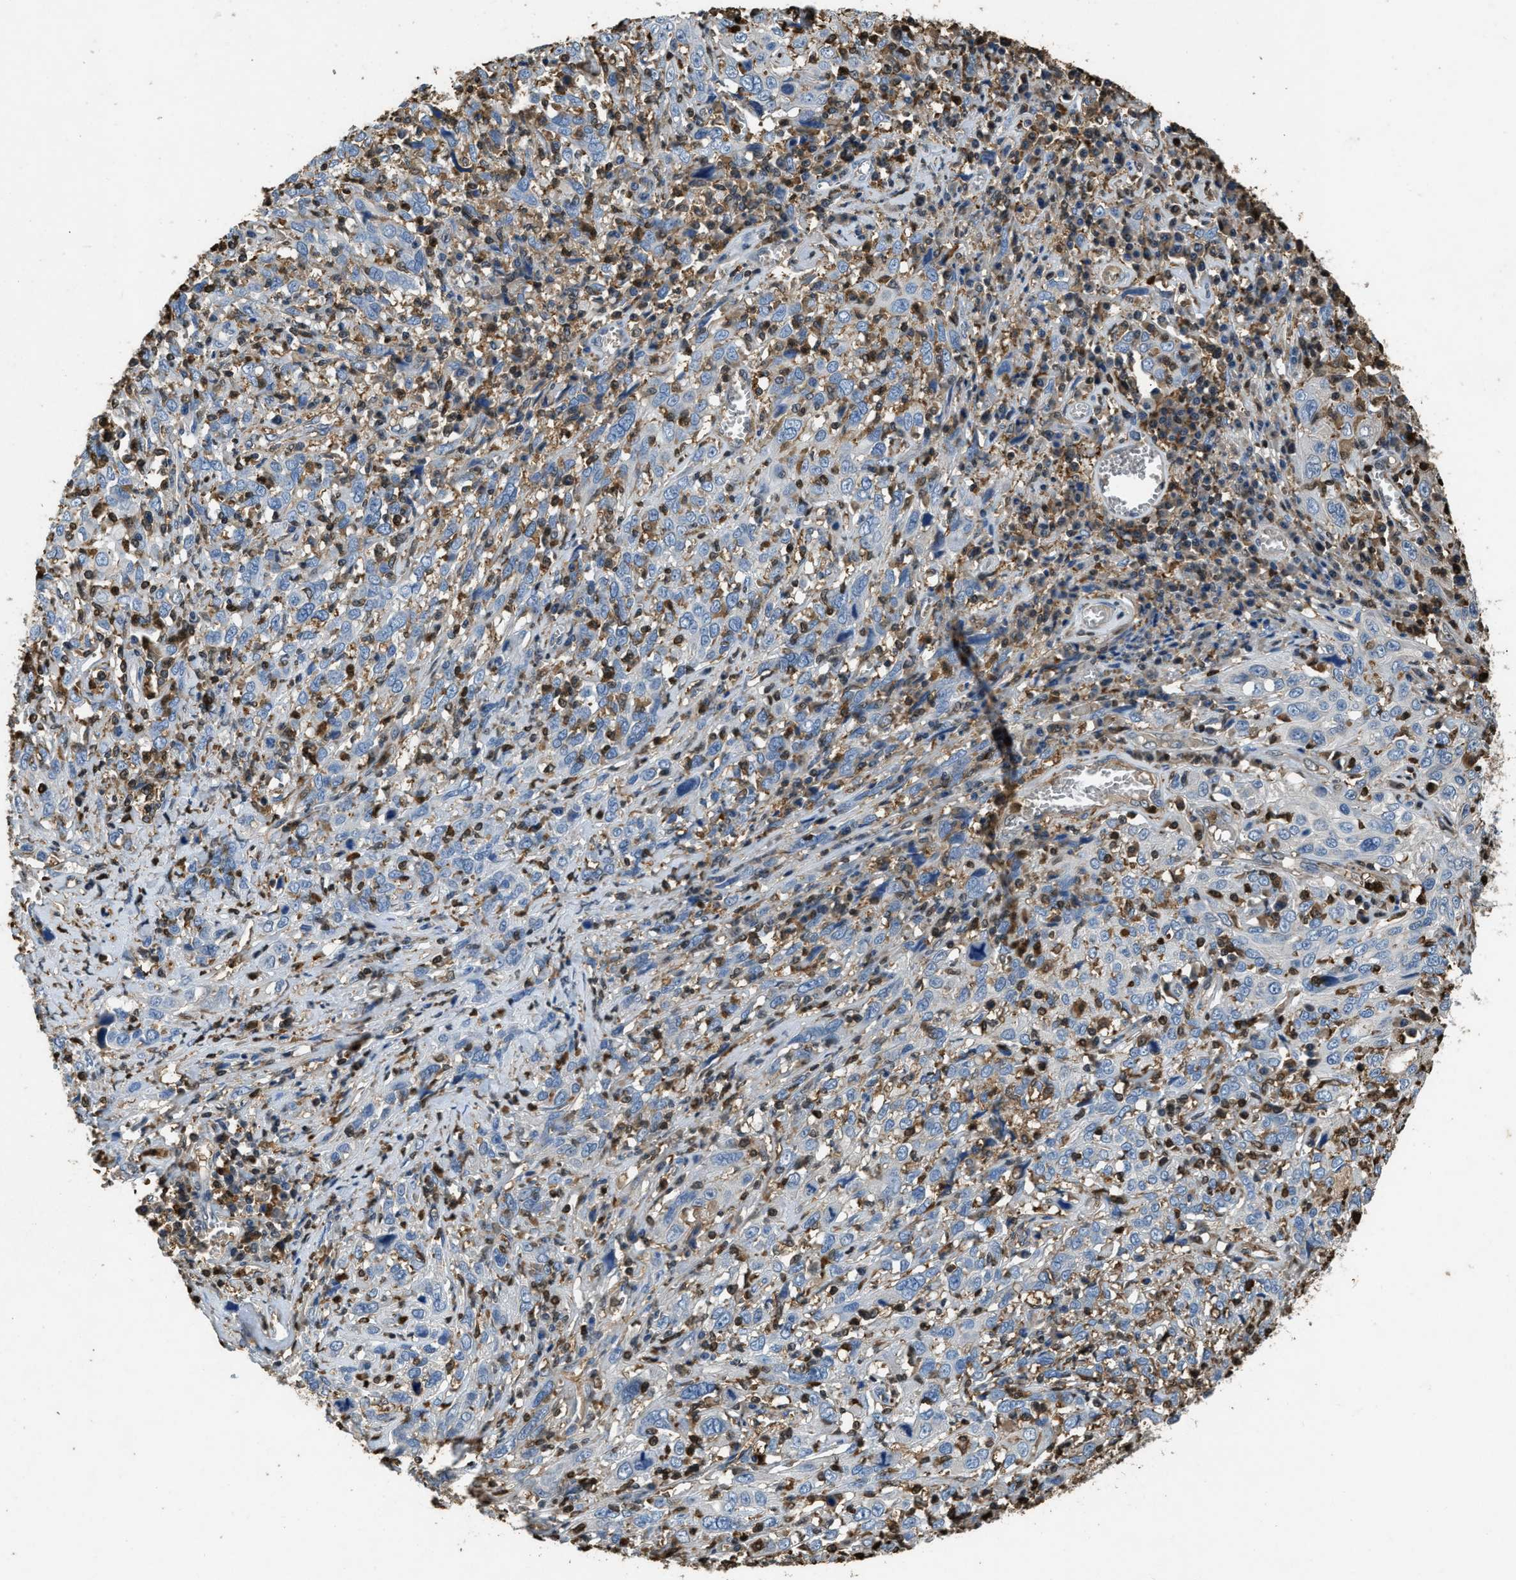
{"staining": {"intensity": "negative", "quantity": "none", "location": "none"}, "tissue": "cervical cancer", "cell_type": "Tumor cells", "image_type": "cancer", "snomed": [{"axis": "morphology", "description": "Squamous cell carcinoma, NOS"}, {"axis": "topography", "description": "Cervix"}], "caption": "The image reveals no significant expression in tumor cells of cervical squamous cell carcinoma.", "gene": "ARHGDIB", "patient": {"sex": "female", "age": 46}}